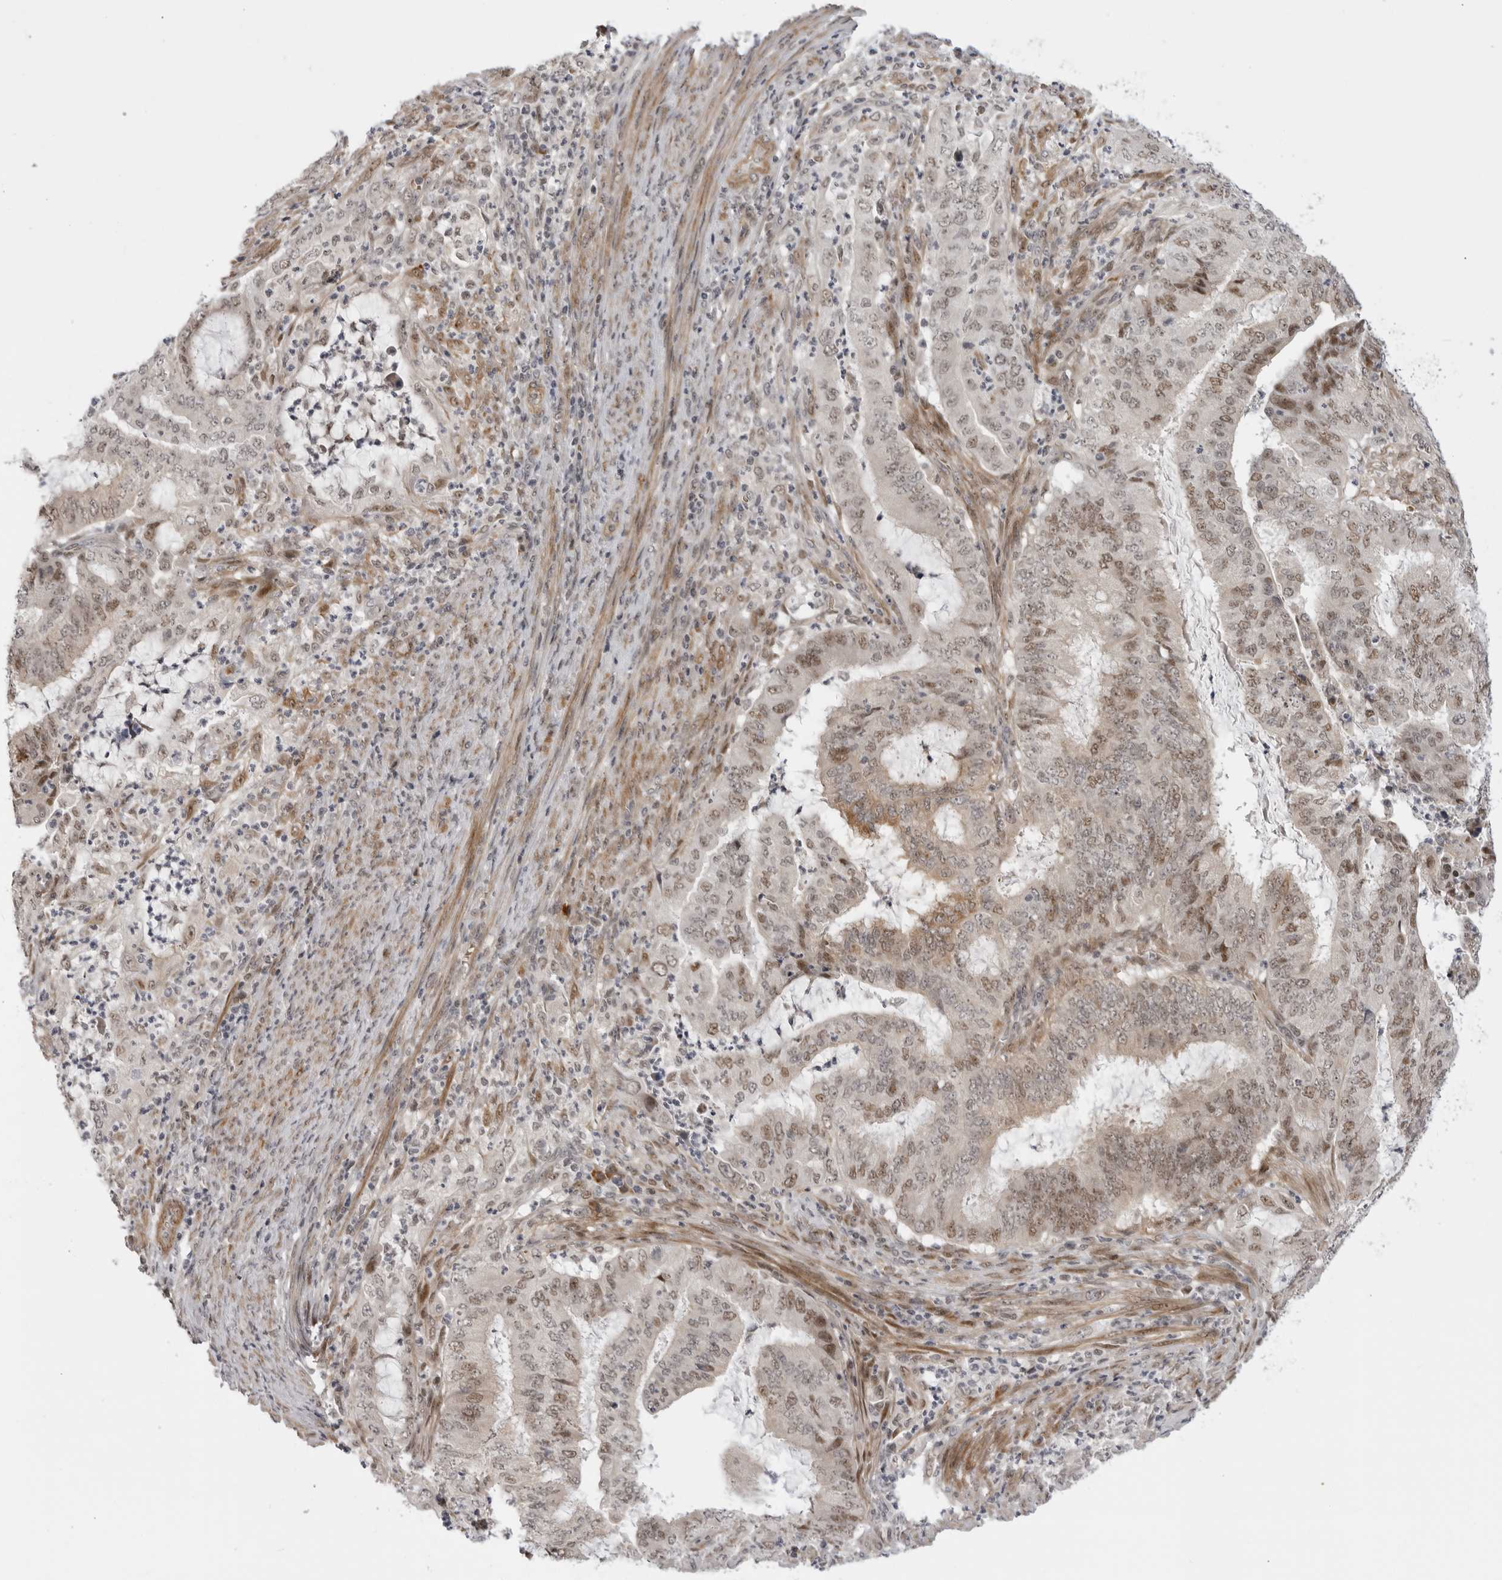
{"staining": {"intensity": "moderate", "quantity": ">75%", "location": "nuclear"}, "tissue": "endometrial cancer", "cell_type": "Tumor cells", "image_type": "cancer", "snomed": [{"axis": "morphology", "description": "Adenocarcinoma, NOS"}, {"axis": "topography", "description": "Endometrium"}], "caption": "Adenocarcinoma (endometrial) stained with a brown dye exhibits moderate nuclear positive expression in about >75% of tumor cells.", "gene": "ALPK2", "patient": {"sex": "female", "age": 51}}